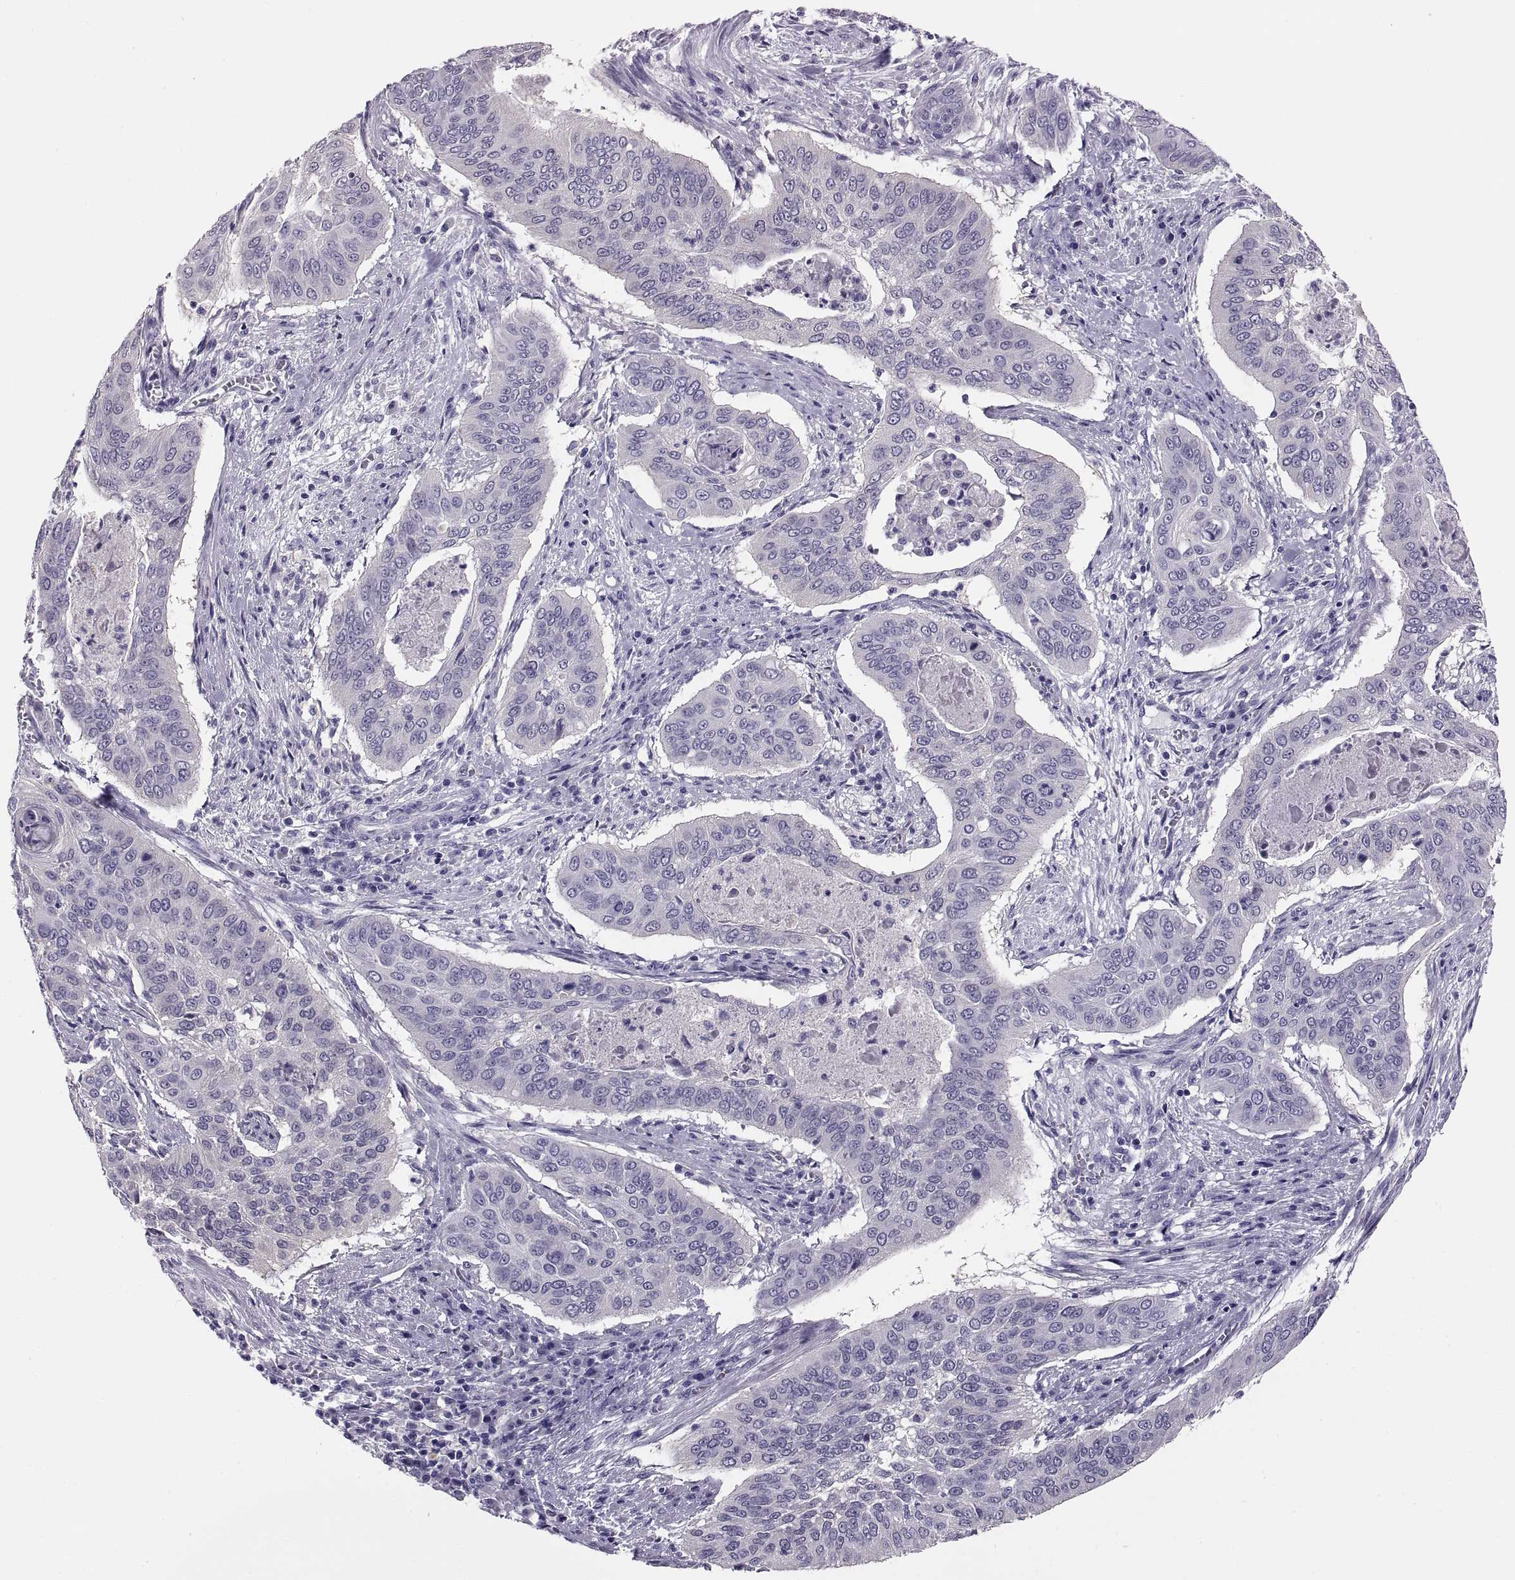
{"staining": {"intensity": "negative", "quantity": "none", "location": "none"}, "tissue": "cervical cancer", "cell_type": "Tumor cells", "image_type": "cancer", "snomed": [{"axis": "morphology", "description": "Squamous cell carcinoma, NOS"}, {"axis": "topography", "description": "Cervix"}], "caption": "Human cervical cancer stained for a protein using immunohistochemistry (IHC) shows no expression in tumor cells.", "gene": "STRC", "patient": {"sex": "female", "age": 39}}